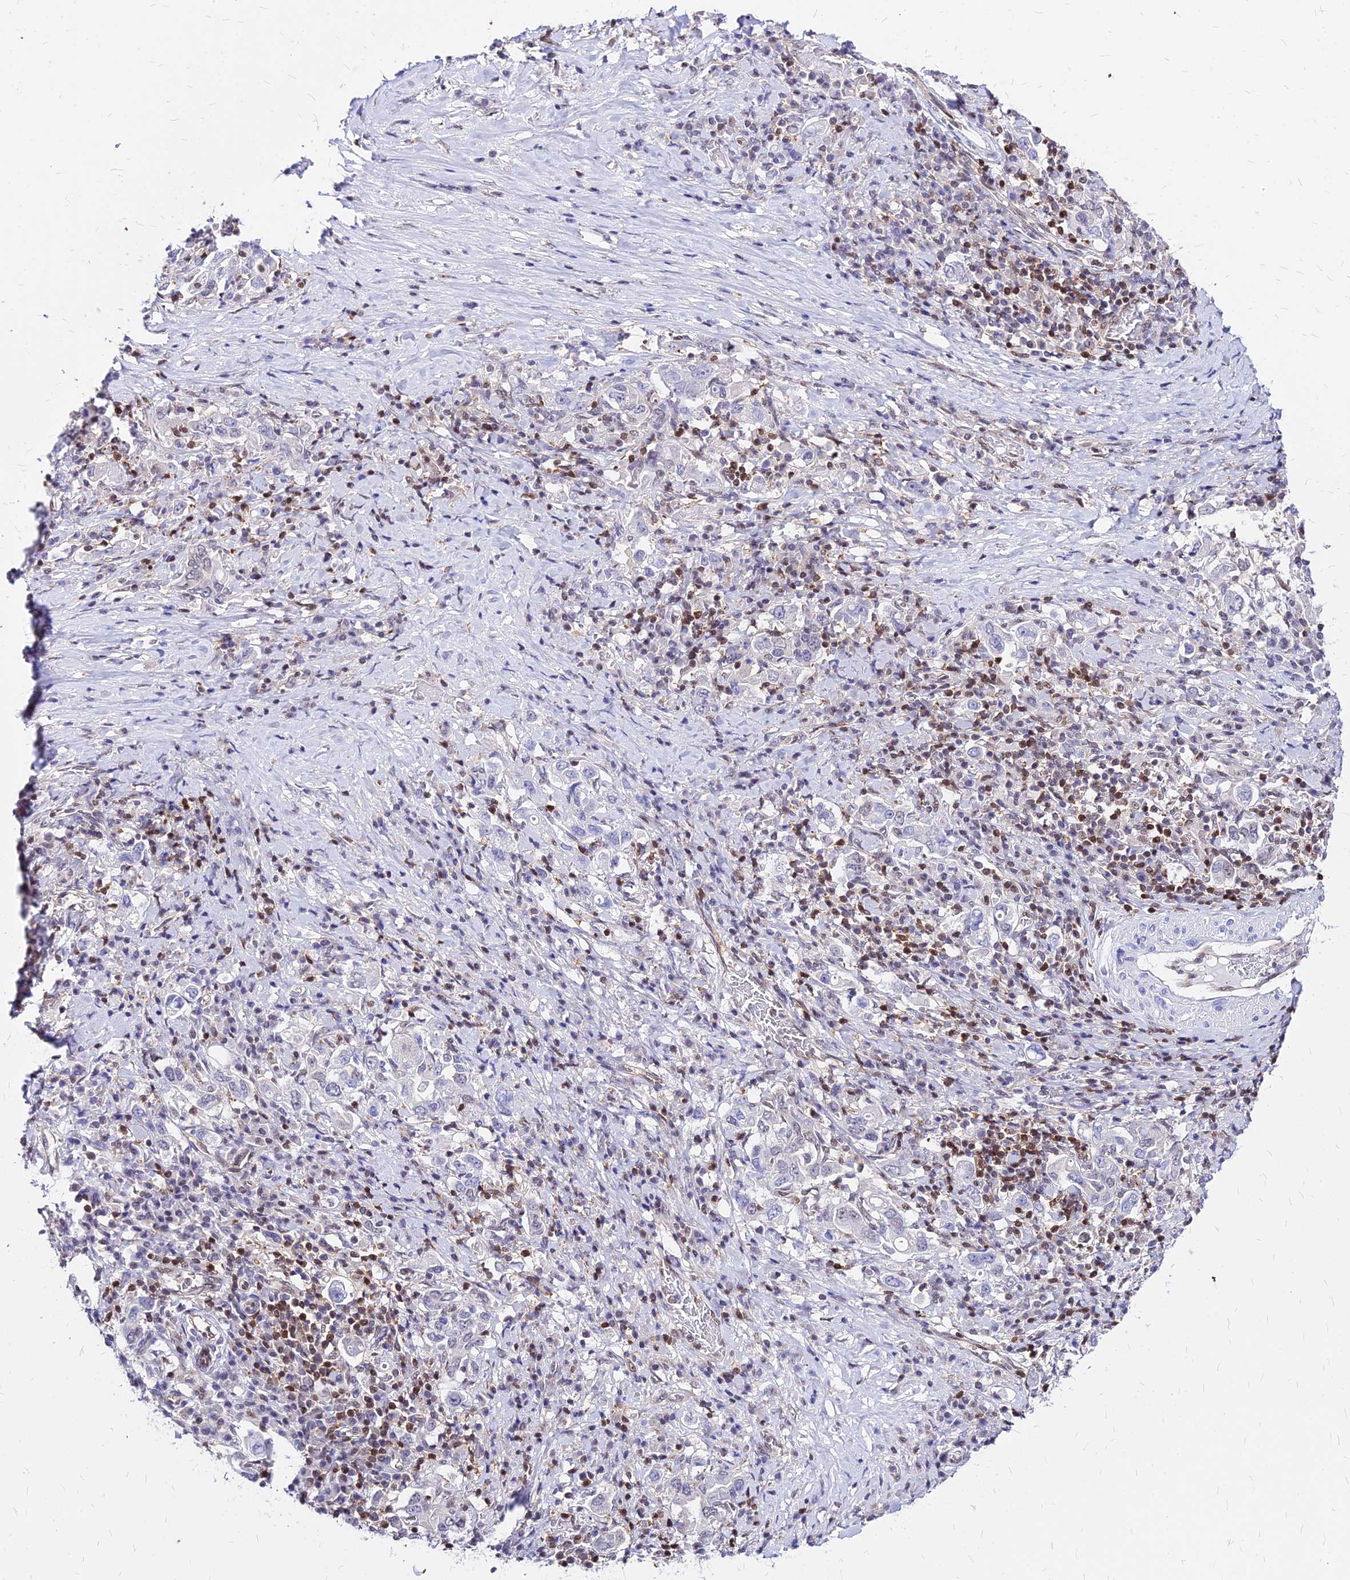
{"staining": {"intensity": "negative", "quantity": "none", "location": "none"}, "tissue": "stomach cancer", "cell_type": "Tumor cells", "image_type": "cancer", "snomed": [{"axis": "morphology", "description": "Adenocarcinoma, NOS"}, {"axis": "topography", "description": "Stomach, upper"}, {"axis": "topography", "description": "Stomach"}], "caption": "This is an immunohistochemistry (IHC) micrograph of stomach cancer. There is no expression in tumor cells.", "gene": "PAXX", "patient": {"sex": "male", "age": 62}}